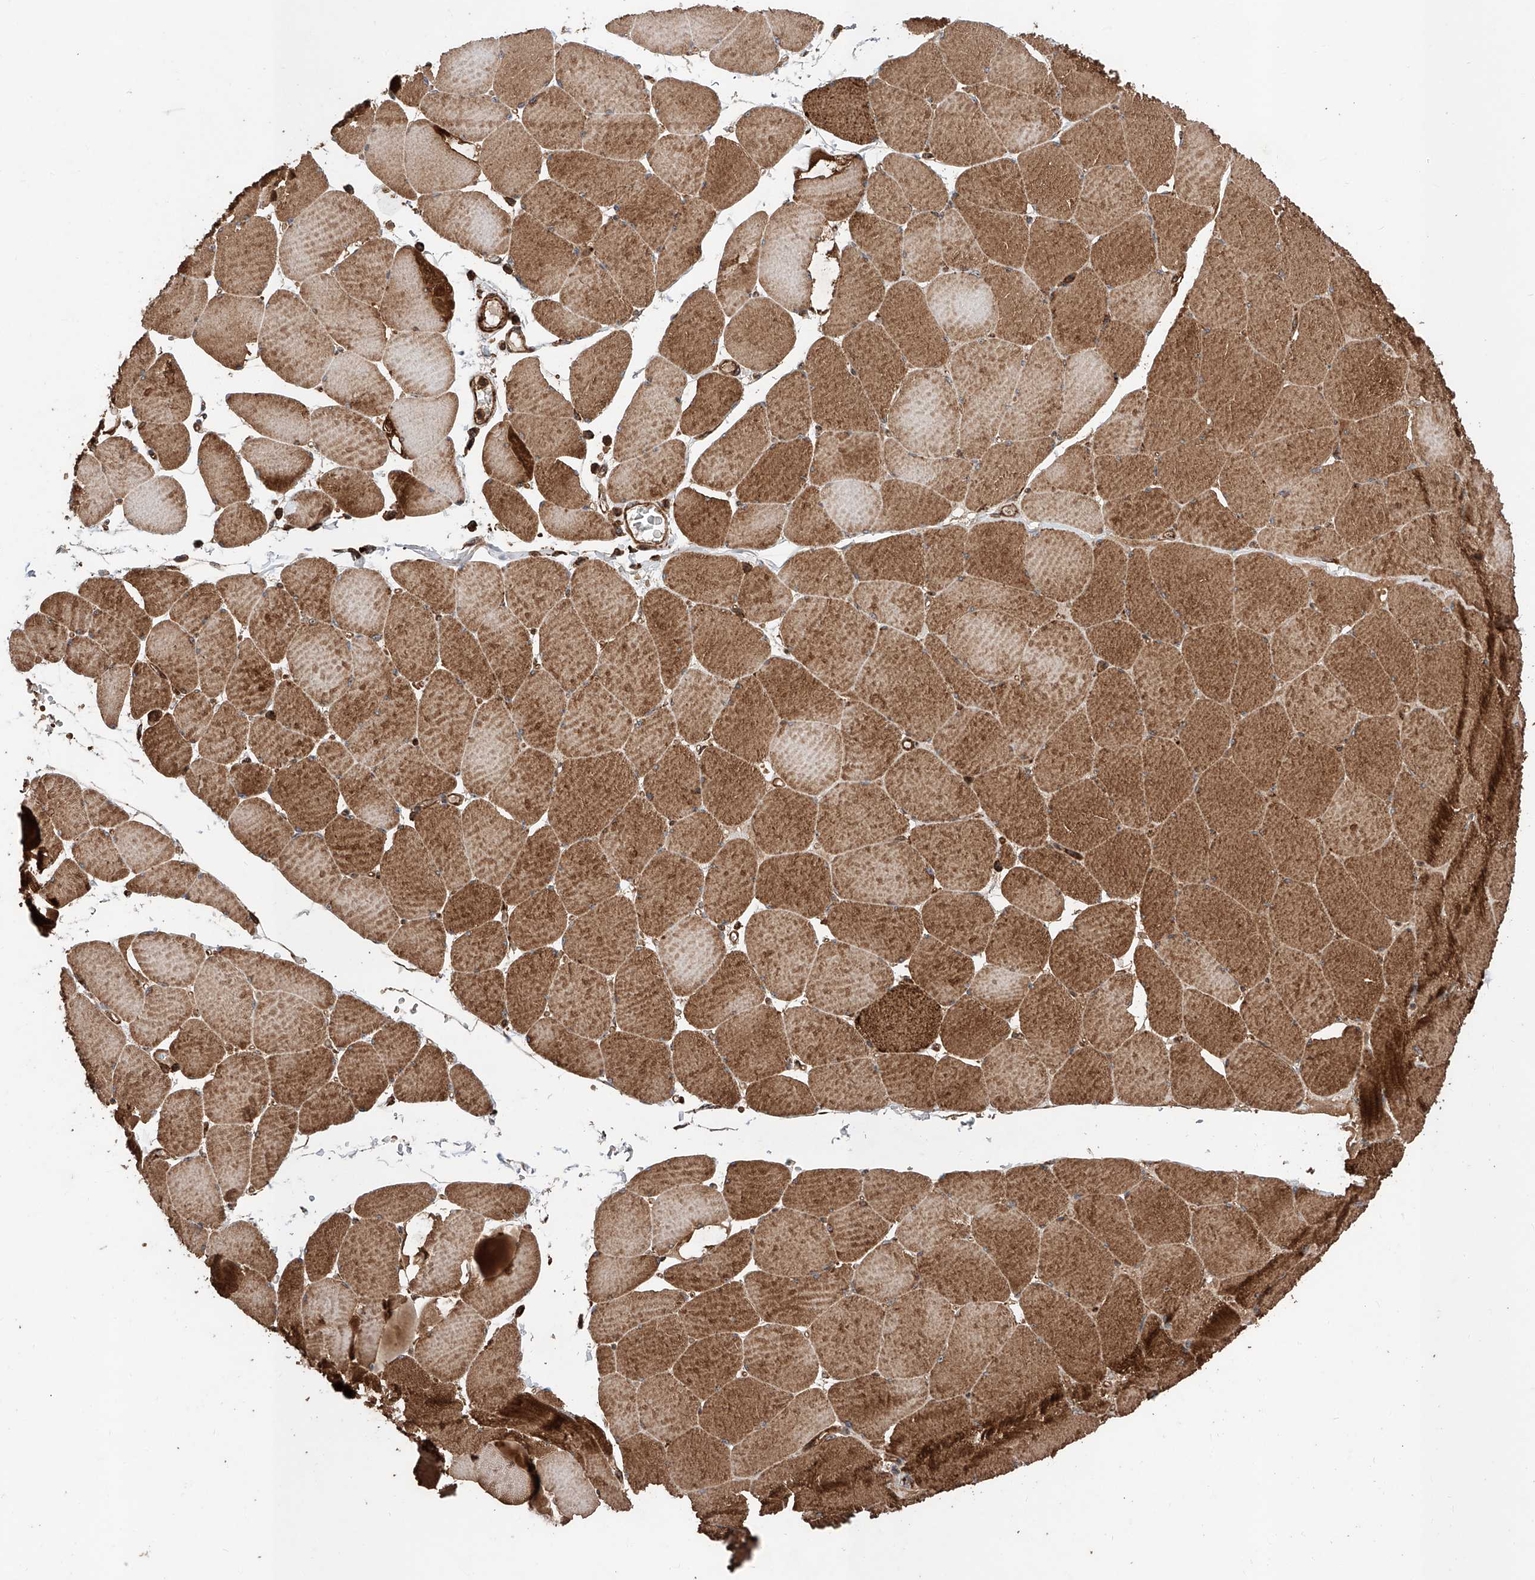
{"staining": {"intensity": "strong", "quantity": ">75%", "location": "cytoplasmic/membranous"}, "tissue": "skeletal muscle", "cell_type": "Myocytes", "image_type": "normal", "snomed": [{"axis": "morphology", "description": "Normal tissue, NOS"}, {"axis": "topography", "description": "Skeletal muscle"}, {"axis": "topography", "description": "Head-Neck"}], "caption": "Immunohistochemistry (IHC) (DAB) staining of unremarkable human skeletal muscle displays strong cytoplasmic/membranous protein staining in about >75% of myocytes.", "gene": "PISD", "patient": {"sex": "male", "age": 66}}